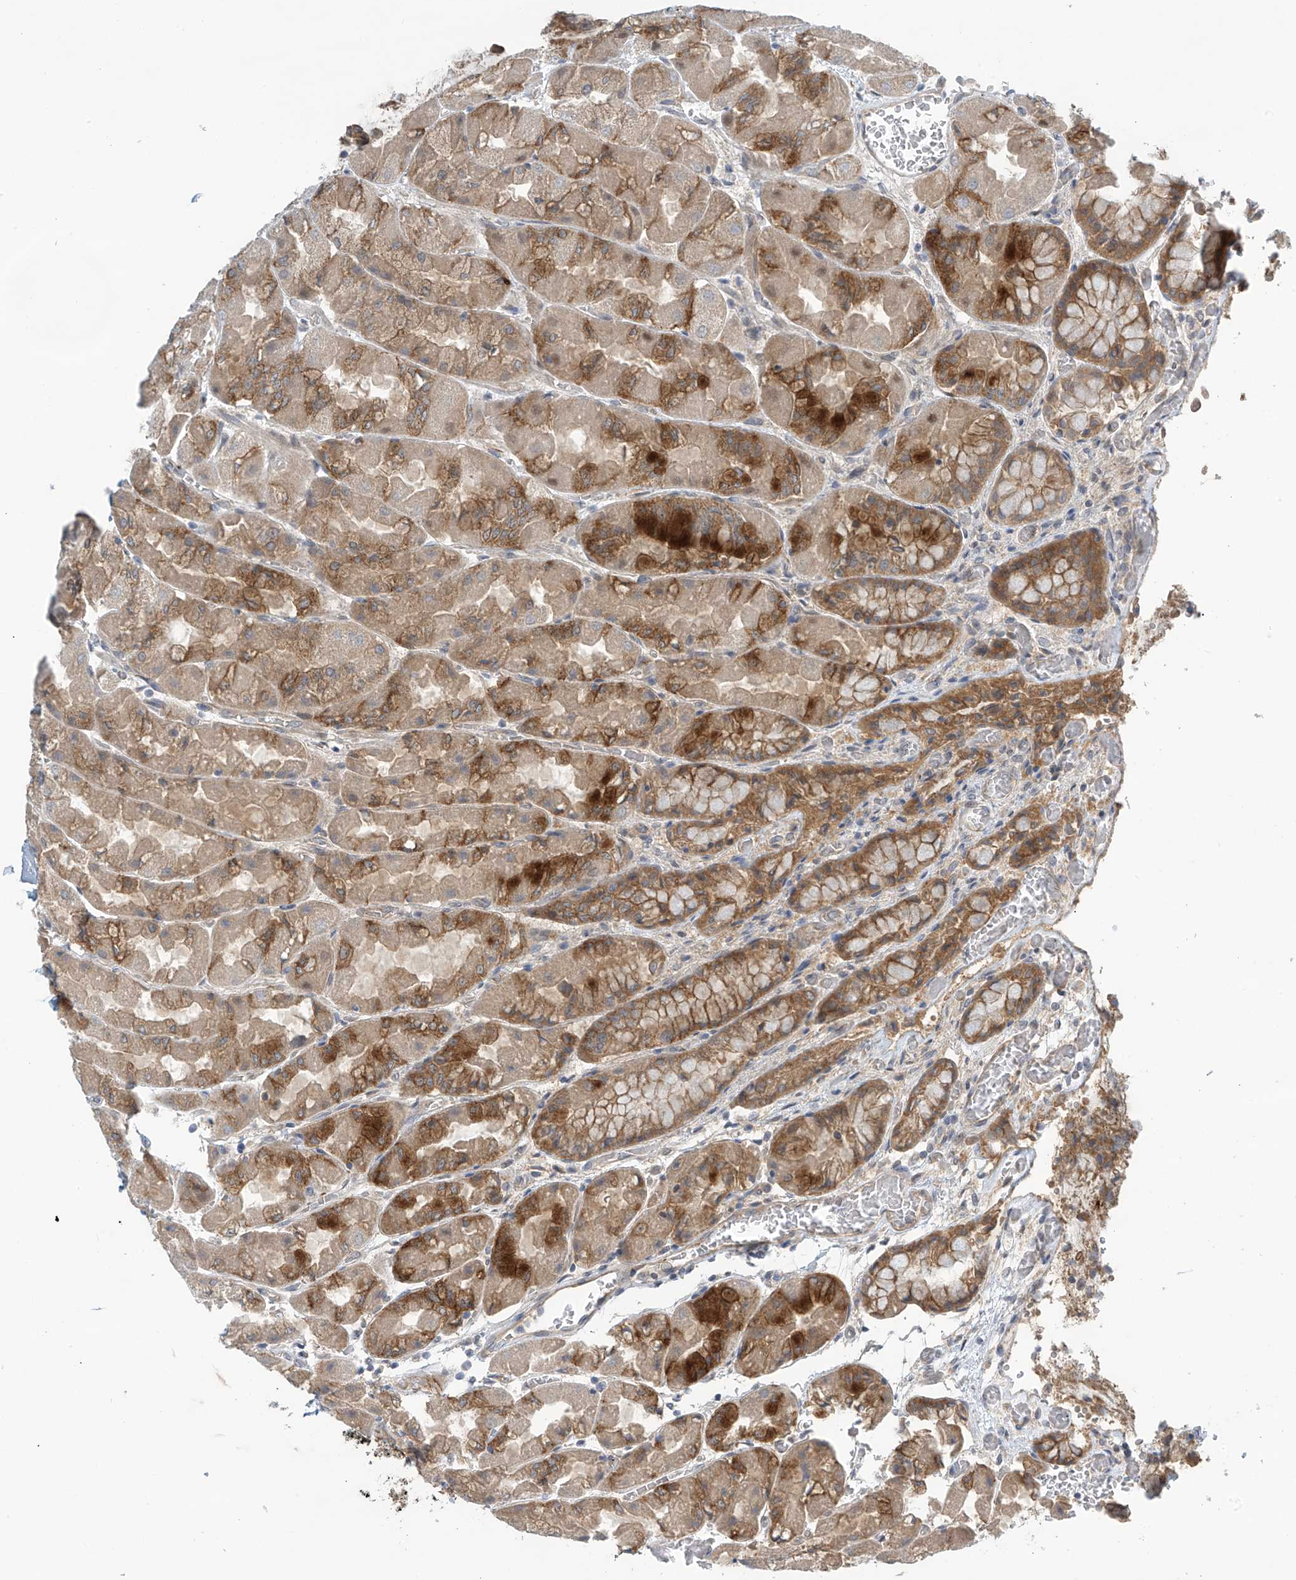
{"staining": {"intensity": "moderate", "quantity": ">75%", "location": "cytoplasmic/membranous"}, "tissue": "stomach", "cell_type": "Glandular cells", "image_type": "normal", "snomed": [{"axis": "morphology", "description": "Normal tissue, NOS"}, {"axis": "topography", "description": "Stomach"}], "caption": "A medium amount of moderate cytoplasmic/membranous expression is appreciated in about >75% of glandular cells in unremarkable stomach.", "gene": "FSD1L", "patient": {"sex": "female", "age": 61}}